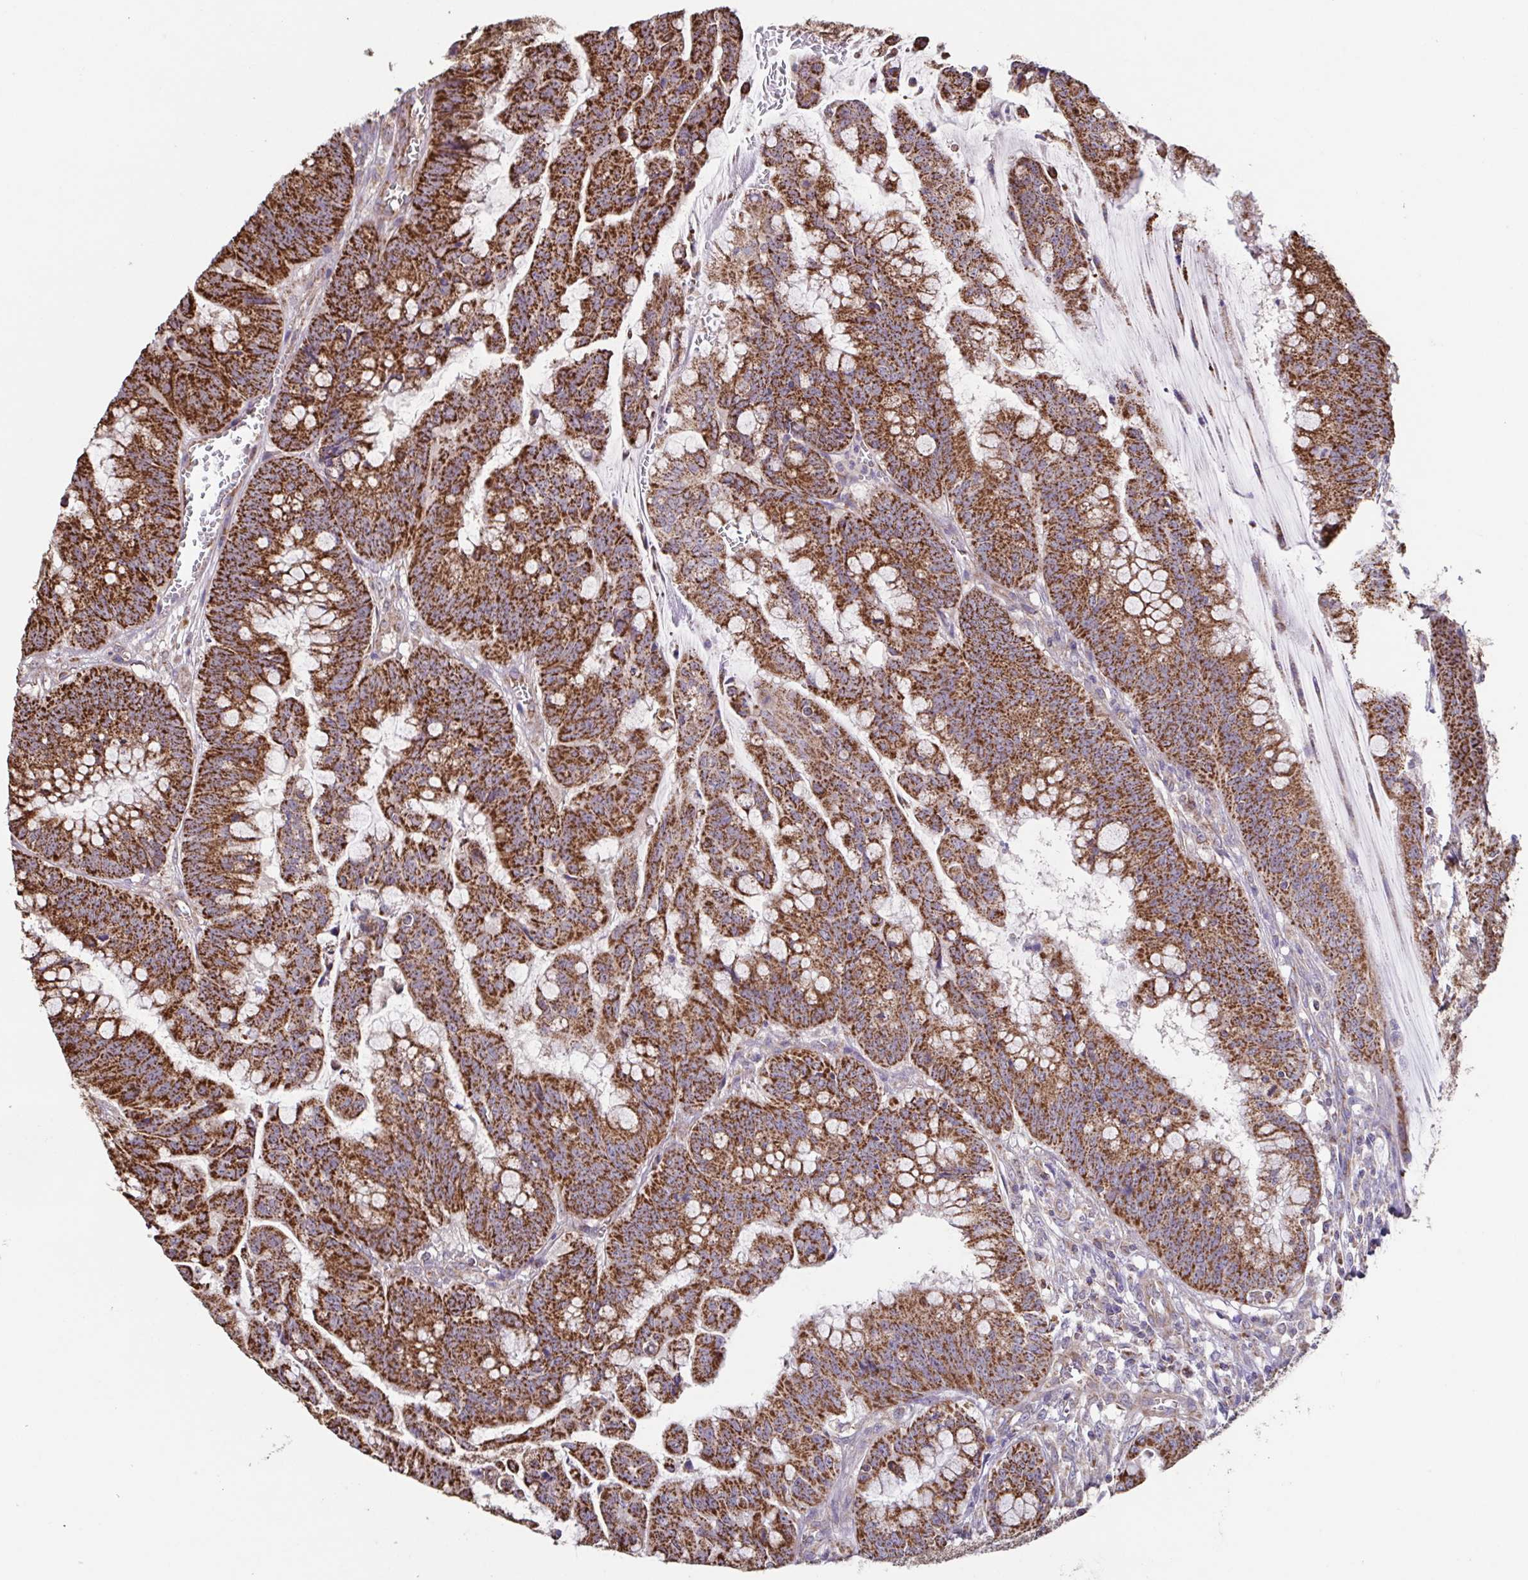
{"staining": {"intensity": "strong", "quantity": ">75%", "location": "cytoplasmic/membranous"}, "tissue": "colorectal cancer", "cell_type": "Tumor cells", "image_type": "cancer", "snomed": [{"axis": "morphology", "description": "Adenocarcinoma, NOS"}, {"axis": "topography", "description": "Colon"}], "caption": "A brown stain labels strong cytoplasmic/membranous staining of a protein in colorectal cancer (adenocarcinoma) tumor cells. (Stains: DAB in brown, nuclei in blue, Microscopy: brightfield microscopy at high magnification).", "gene": "DIP2B", "patient": {"sex": "male", "age": 62}}